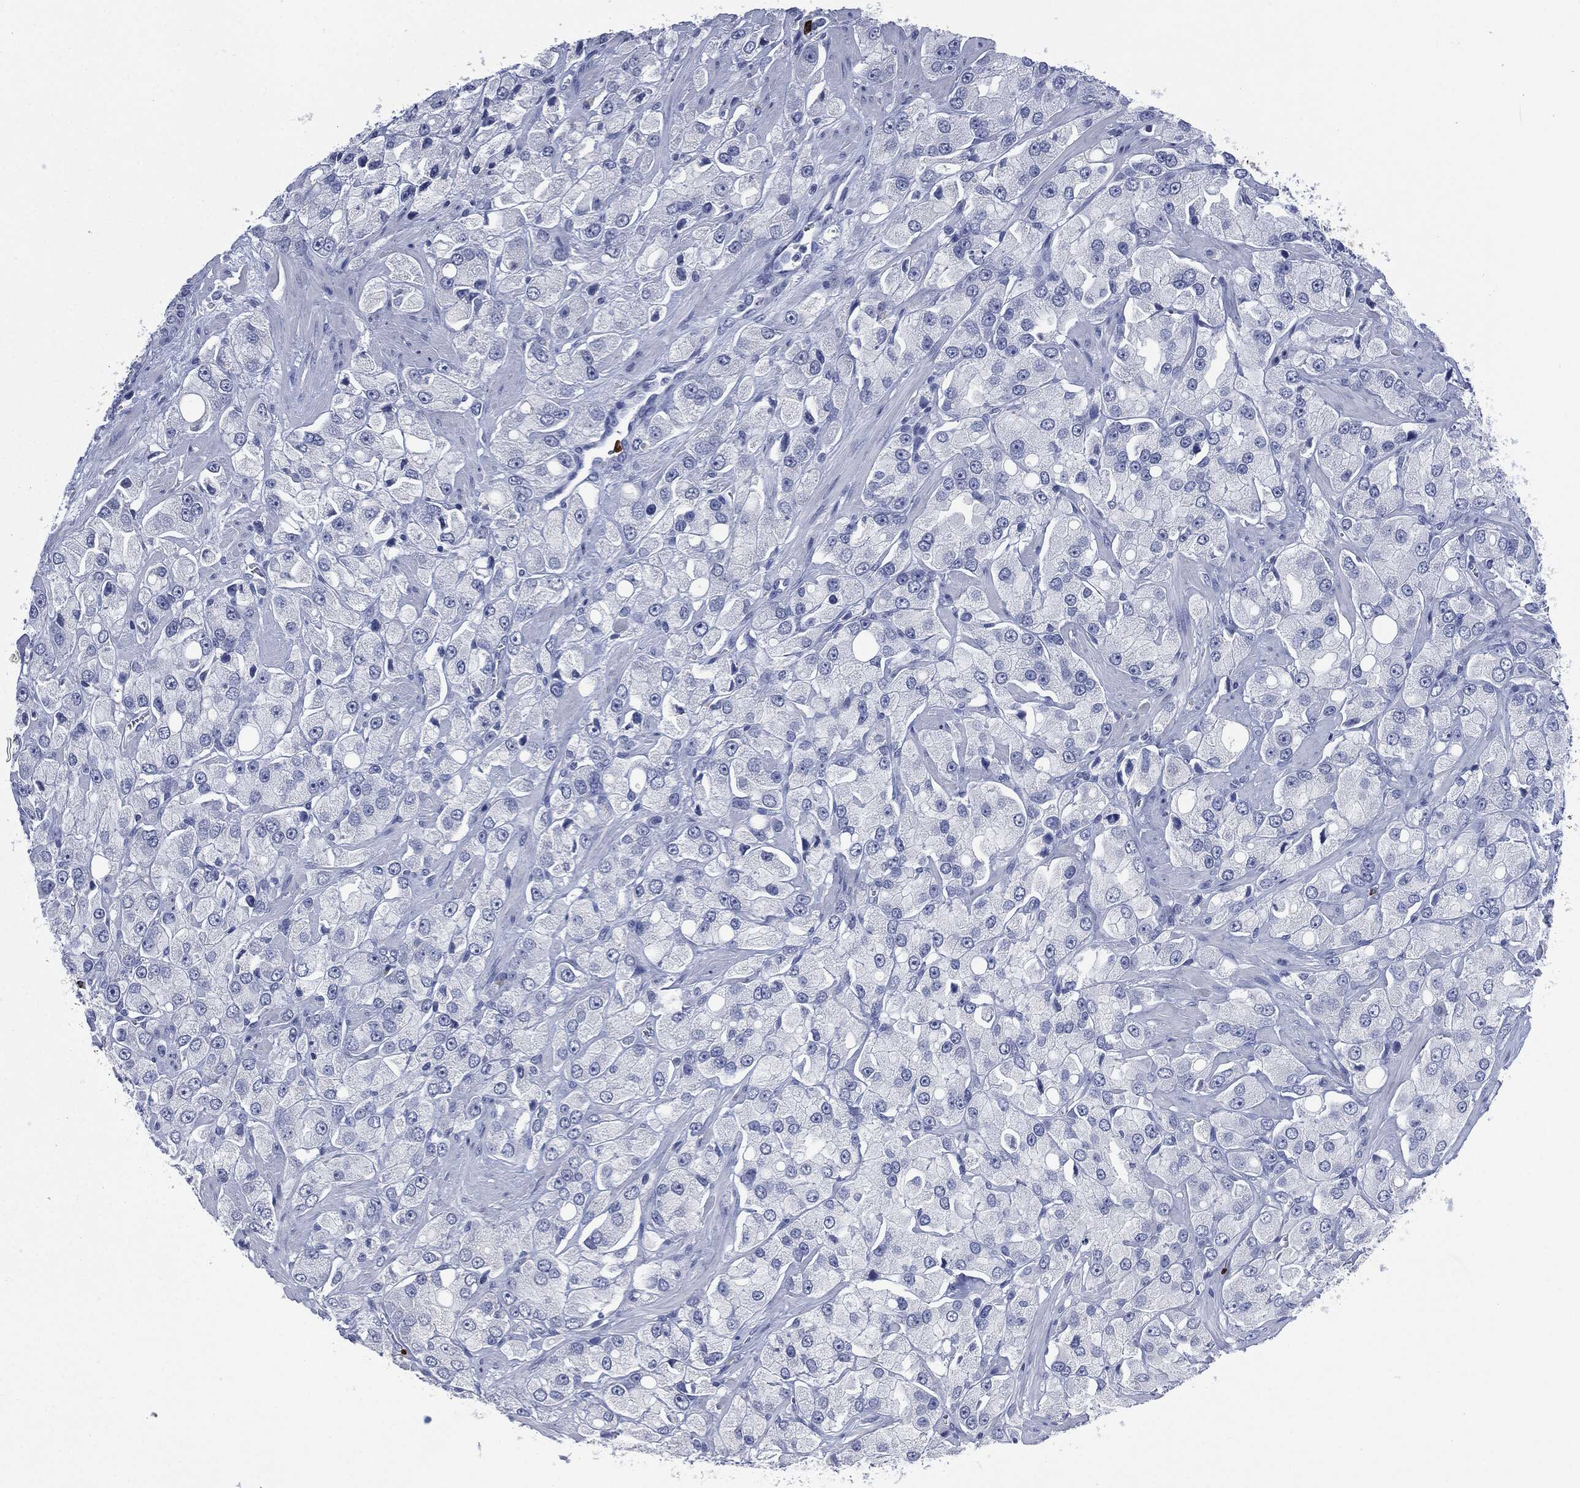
{"staining": {"intensity": "negative", "quantity": "none", "location": "none"}, "tissue": "prostate cancer", "cell_type": "Tumor cells", "image_type": "cancer", "snomed": [{"axis": "morphology", "description": "Adenocarcinoma, NOS"}, {"axis": "topography", "description": "Prostate and seminal vesicle, NOS"}, {"axis": "topography", "description": "Prostate"}], "caption": "The histopathology image displays no staining of tumor cells in adenocarcinoma (prostate).", "gene": "CEACAM8", "patient": {"sex": "male", "age": 64}}